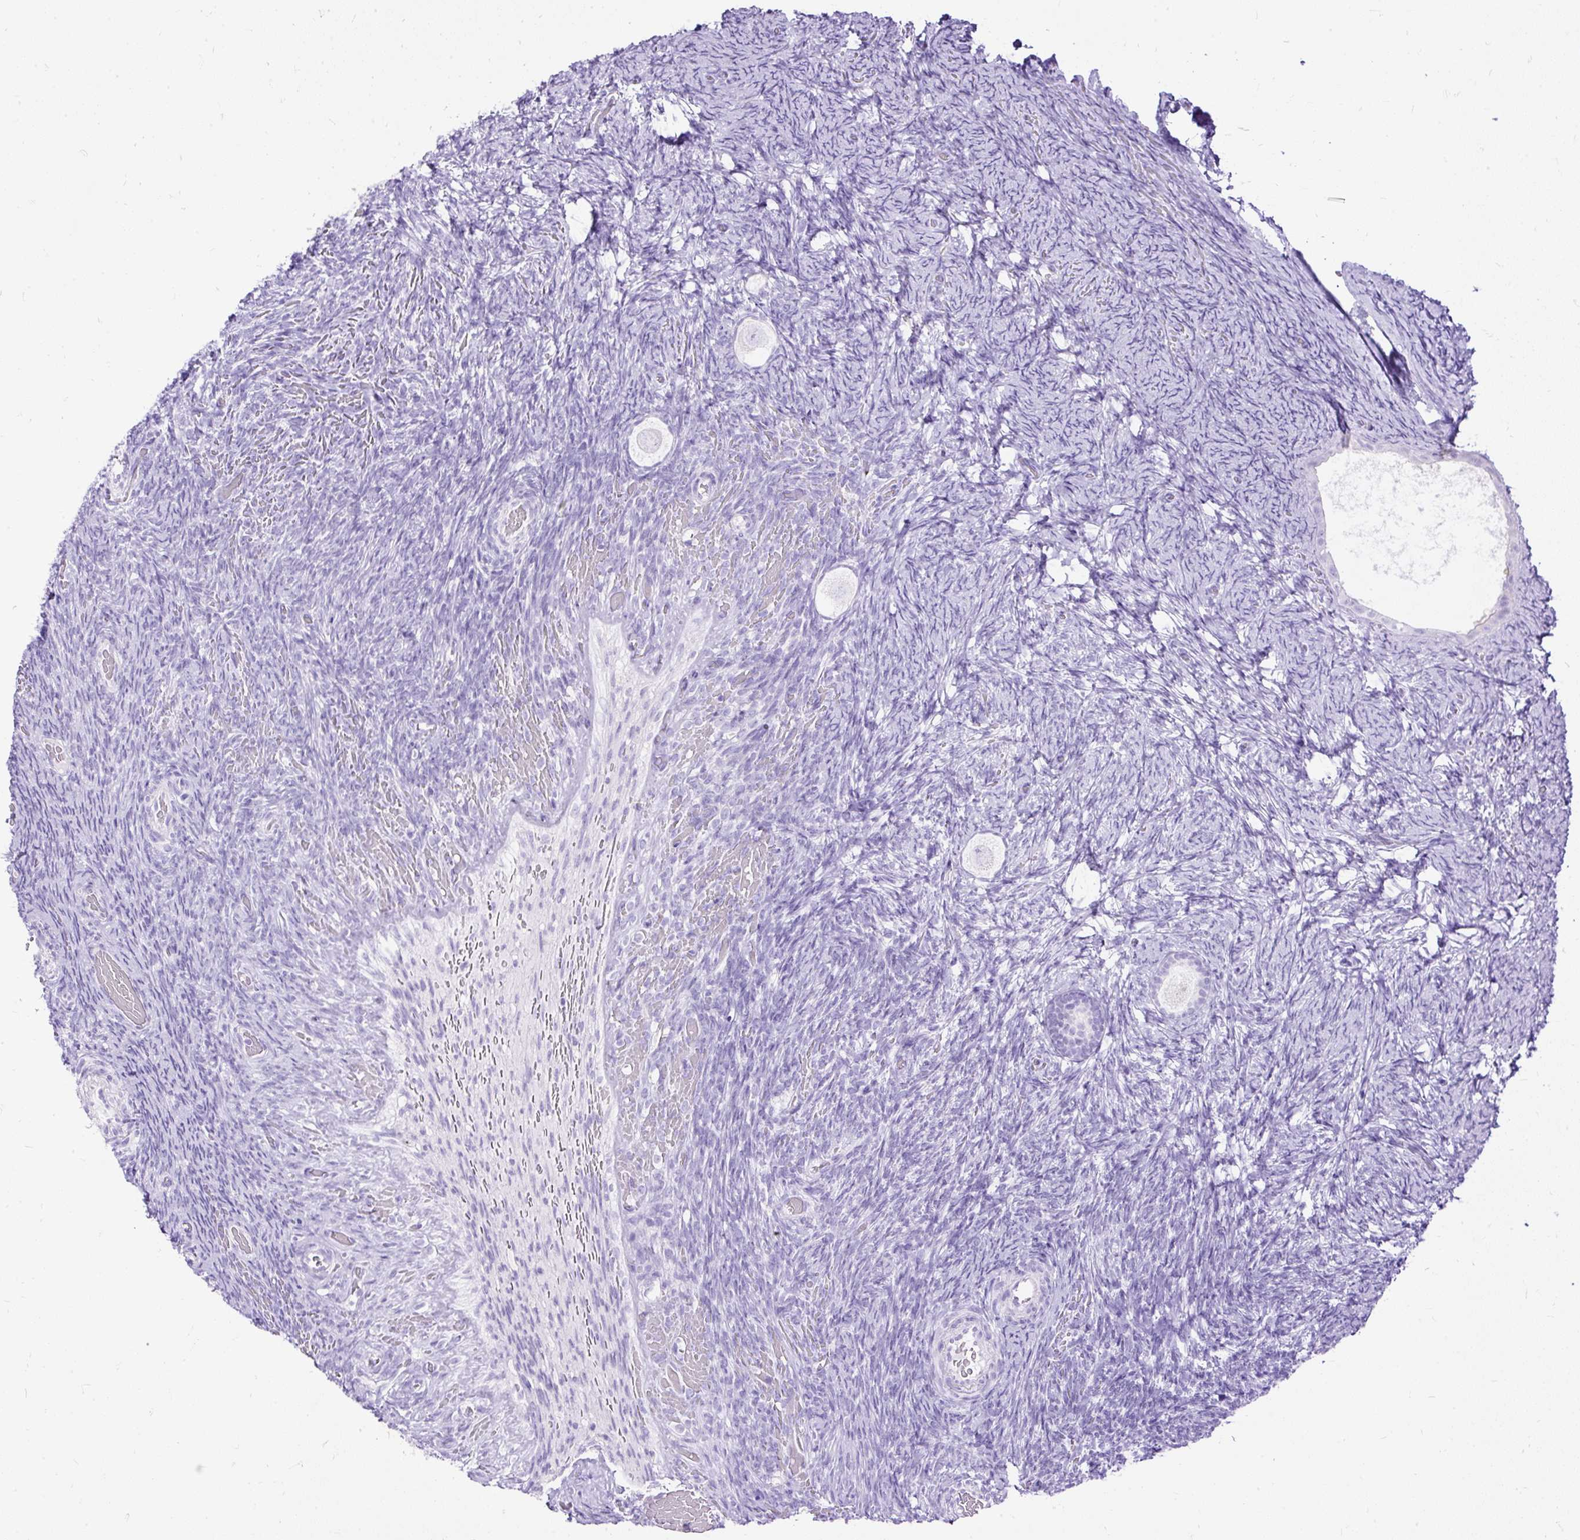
{"staining": {"intensity": "negative", "quantity": "none", "location": "none"}, "tissue": "ovary", "cell_type": "Follicle cells", "image_type": "normal", "snomed": [{"axis": "morphology", "description": "Normal tissue, NOS"}, {"axis": "topography", "description": "Ovary"}], "caption": "The histopathology image exhibits no significant staining in follicle cells of ovary.", "gene": "HEY1", "patient": {"sex": "female", "age": 34}}